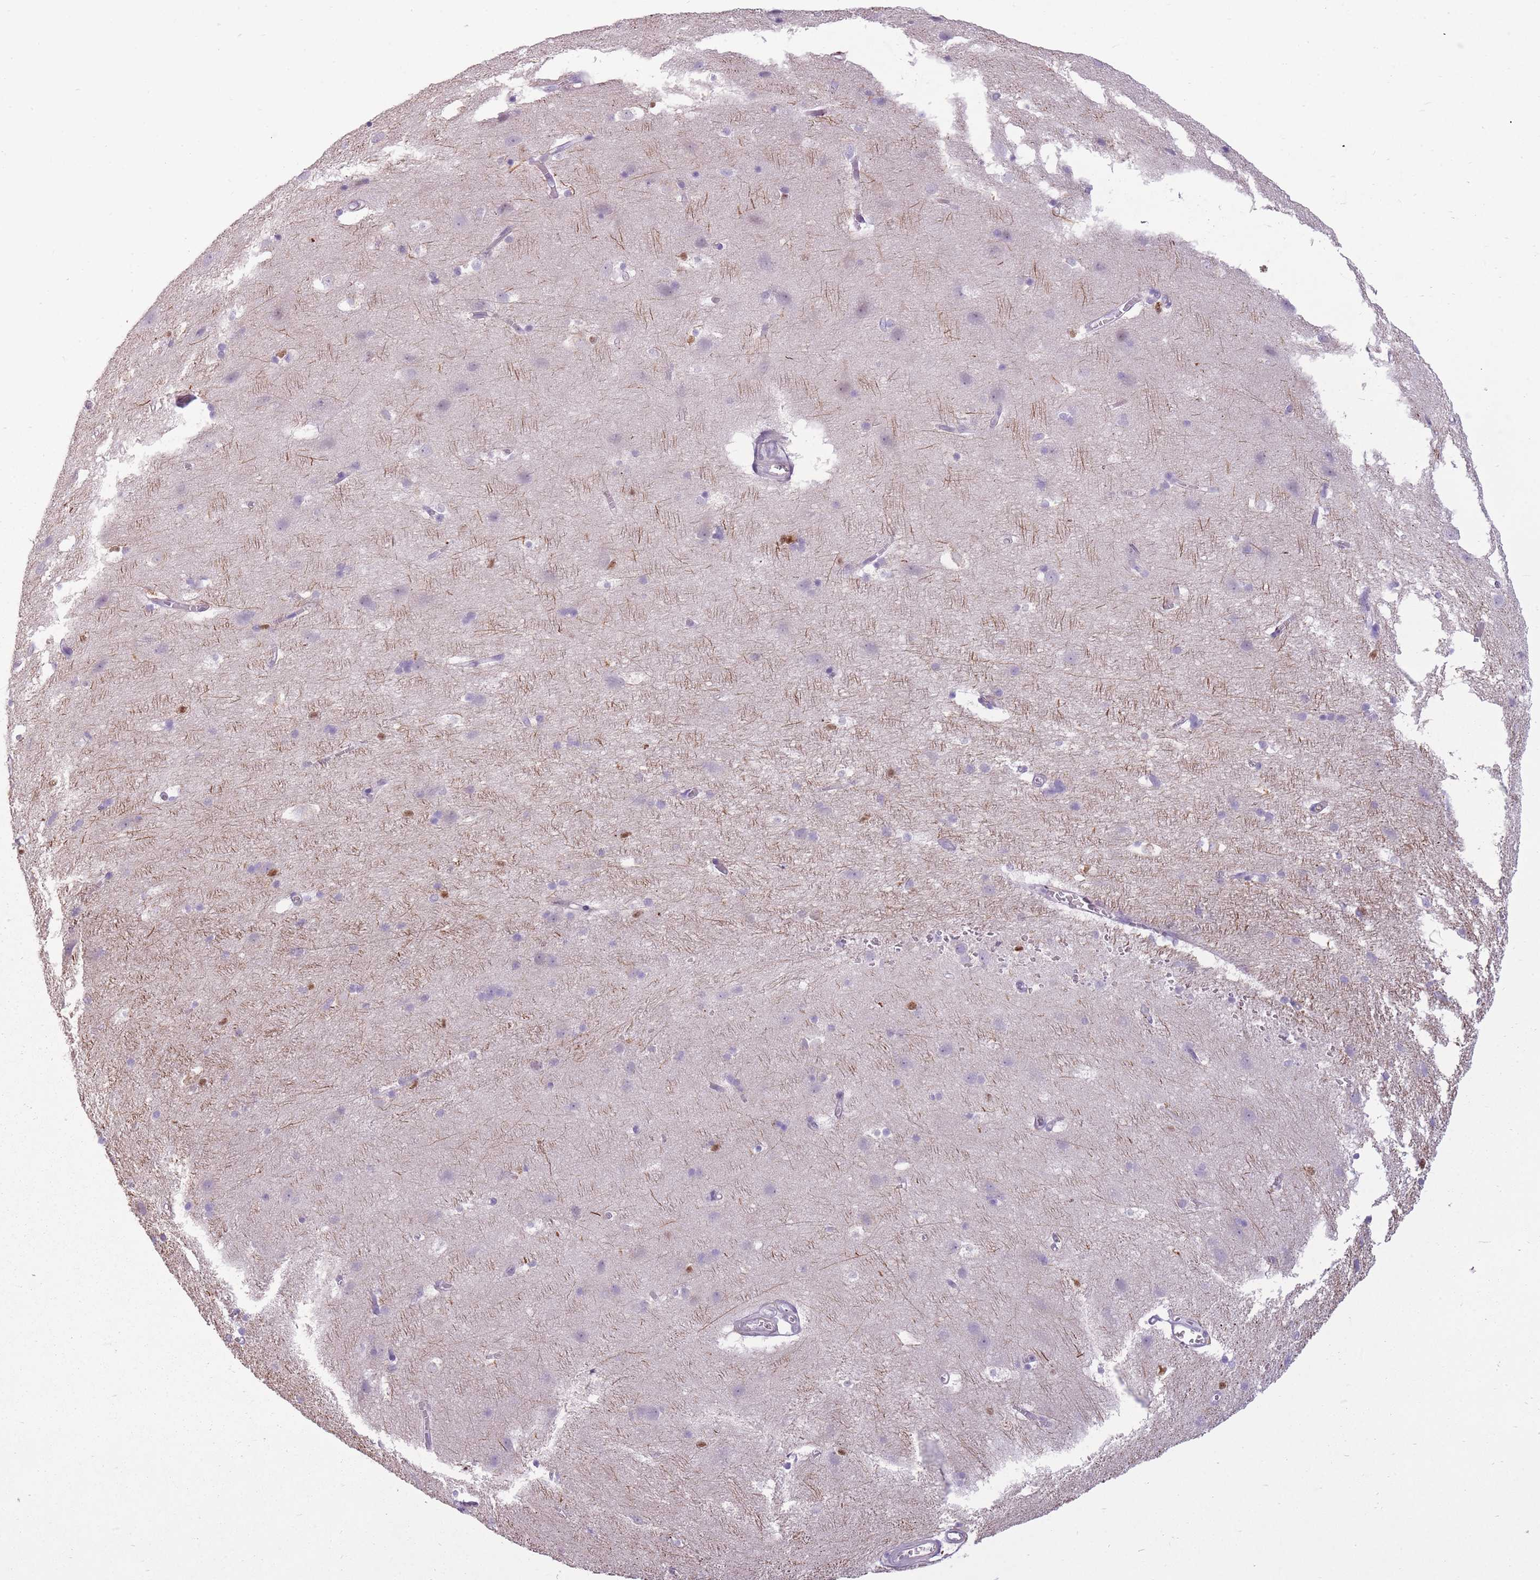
{"staining": {"intensity": "negative", "quantity": "none", "location": "none"}, "tissue": "cerebral cortex", "cell_type": "Endothelial cells", "image_type": "normal", "snomed": [{"axis": "morphology", "description": "Normal tissue, NOS"}, {"axis": "topography", "description": "Cerebral cortex"}], "caption": "Immunohistochemistry histopathology image of unremarkable cerebral cortex stained for a protein (brown), which demonstrates no staining in endothelial cells. Brightfield microscopy of immunohistochemistry (IHC) stained with DAB (brown) and hematoxylin (blue), captured at high magnification.", "gene": "LGALS9B", "patient": {"sex": "male", "age": 54}}